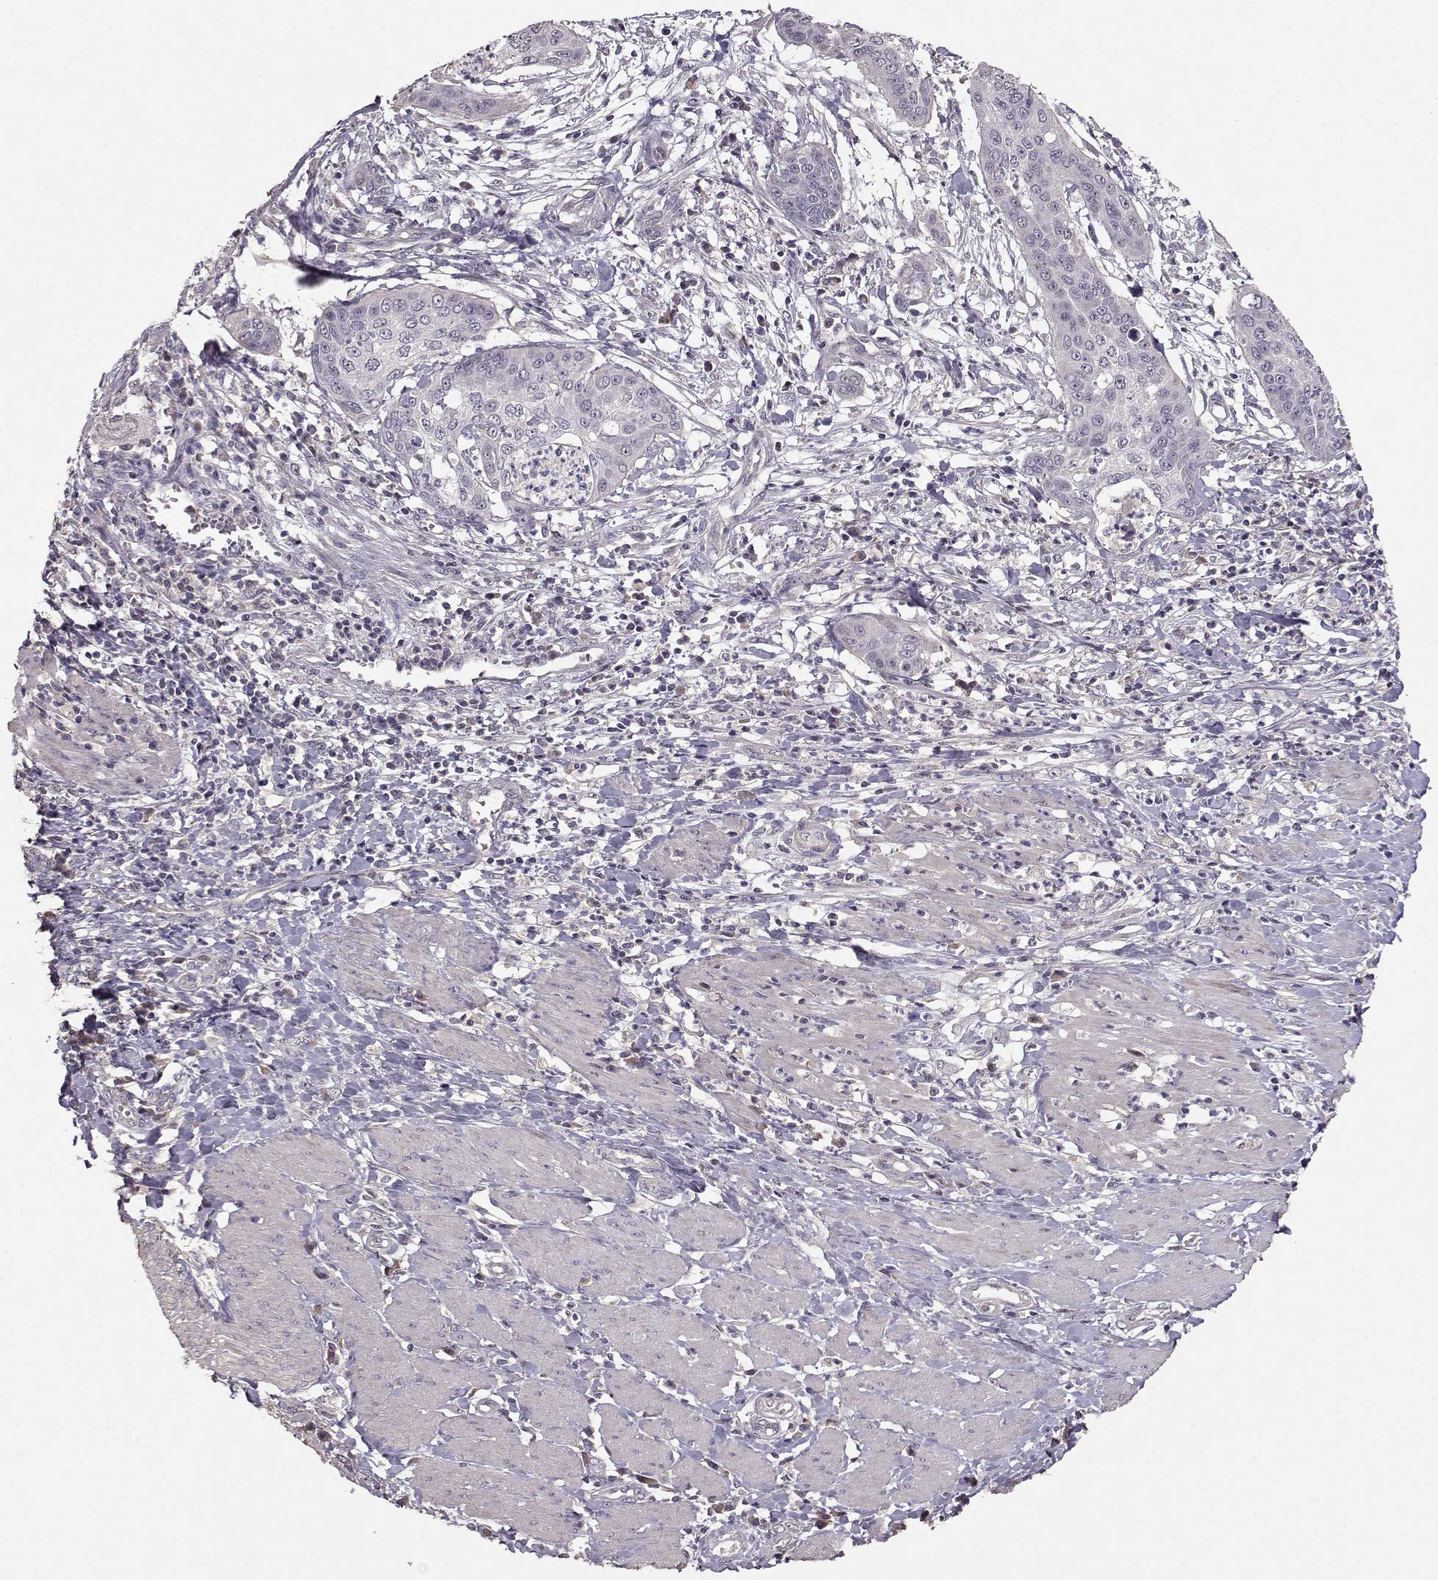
{"staining": {"intensity": "negative", "quantity": "none", "location": "none"}, "tissue": "cervical cancer", "cell_type": "Tumor cells", "image_type": "cancer", "snomed": [{"axis": "morphology", "description": "Squamous cell carcinoma, NOS"}, {"axis": "topography", "description": "Cervix"}], "caption": "This photomicrograph is of squamous cell carcinoma (cervical) stained with immunohistochemistry to label a protein in brown with the nuclei are counter-stained blue. There is no staining in tumor cells. (Brightfield microscopy of DAB immunohistochemistry (IHC) at high magnification).", "gene": "PMCH", "patient": {"sex": "female", "age": 39}}